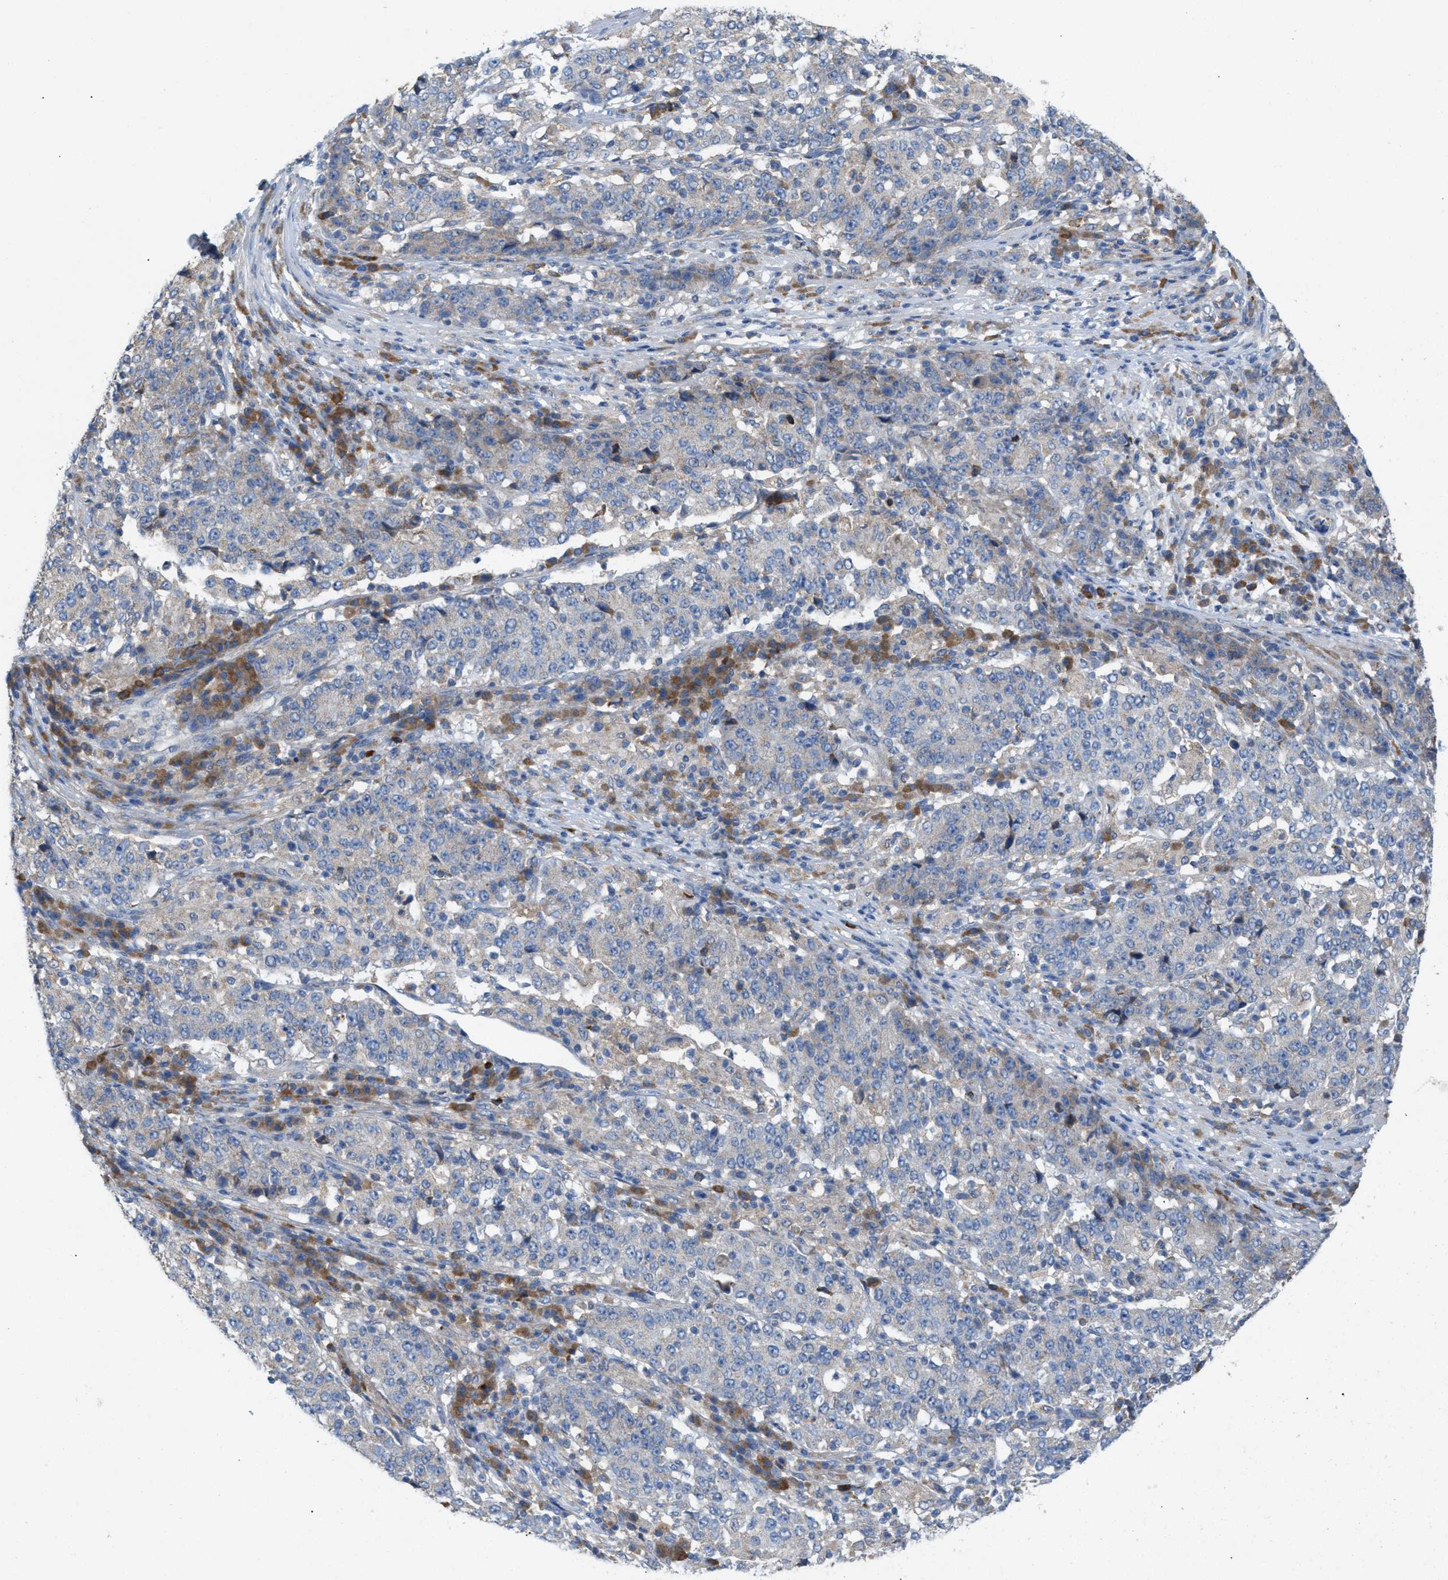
{"staining": {"intensity": "negative", "quantity": "none", "location": "none"}, "tissue": "stomach cancer", "cell_type": "Tumor cells", "image_type": "cancer", "snomed": [{"axis": "morphology", "description": "Adenocarcinoma, NOS"}, {"axis": "topography", "description": "Stomach"}], "caption": "Tumor cells are negative for protein expression in human stomach cancer.", "gene": "DYNC2I1", "patient": {"sex": "male", "age": 59}}